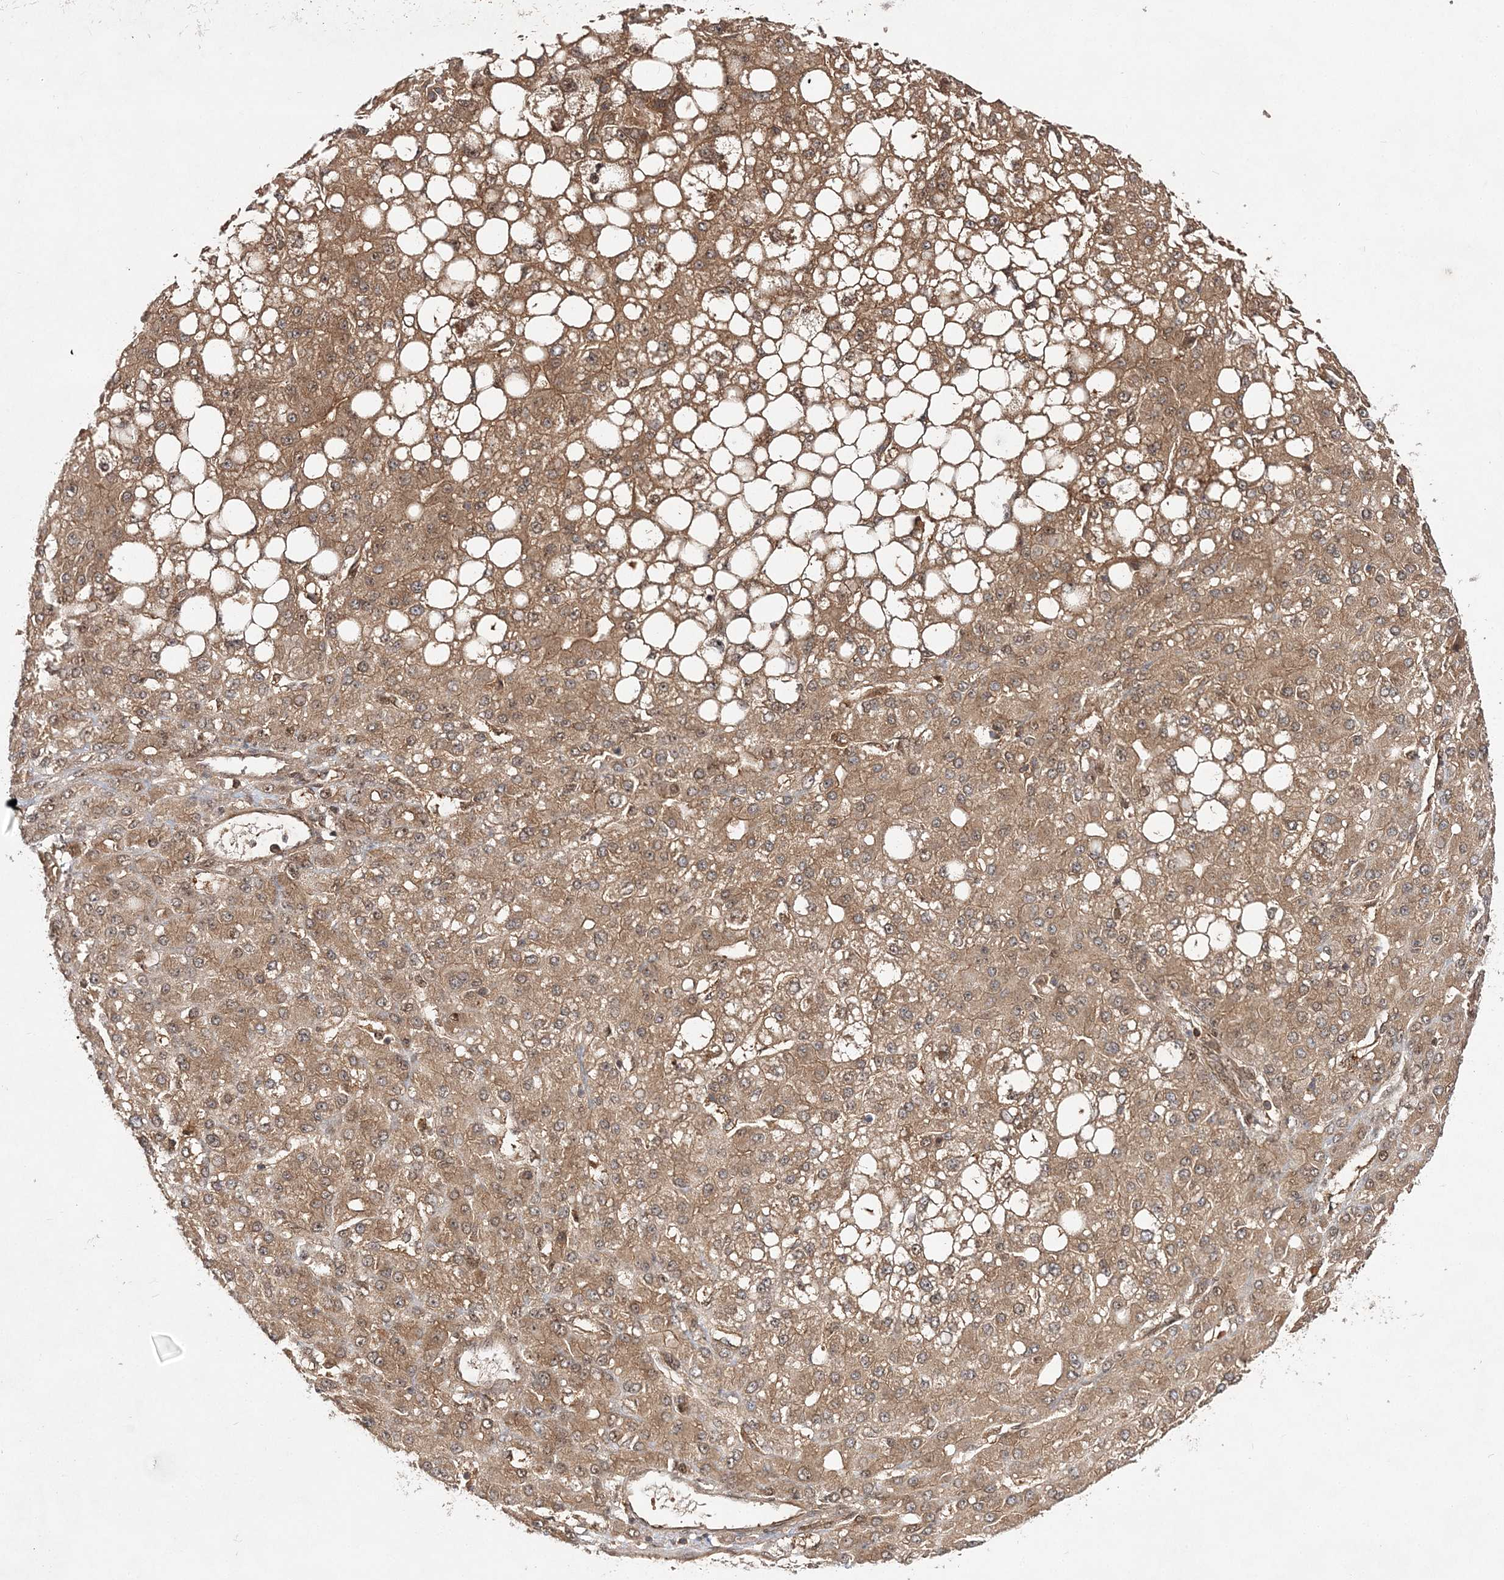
{"staining": {"intensity": "moderate", "quantity": ">75%", "location": "cytoplasmic/membranous"}, "tissue": "liver cancer", "cell_type": "Tumor cells", "image_type": "cancer", "snomed": [{"axis": "morphology", "description": "Carcinoma, Hepatocellular, NOS"}, {"axis": "topography", "description": "Liver"}], "caption": "DAB (3,3'-diaminobenzidine) immunohistochemical staining of human liver cancer exhibits moderate cytoplasmic/membranous protein positivity in approximately >75% of tumor cells.", "gene": "NIF3L1", "patient": {"sex": "male", "age": 67}}